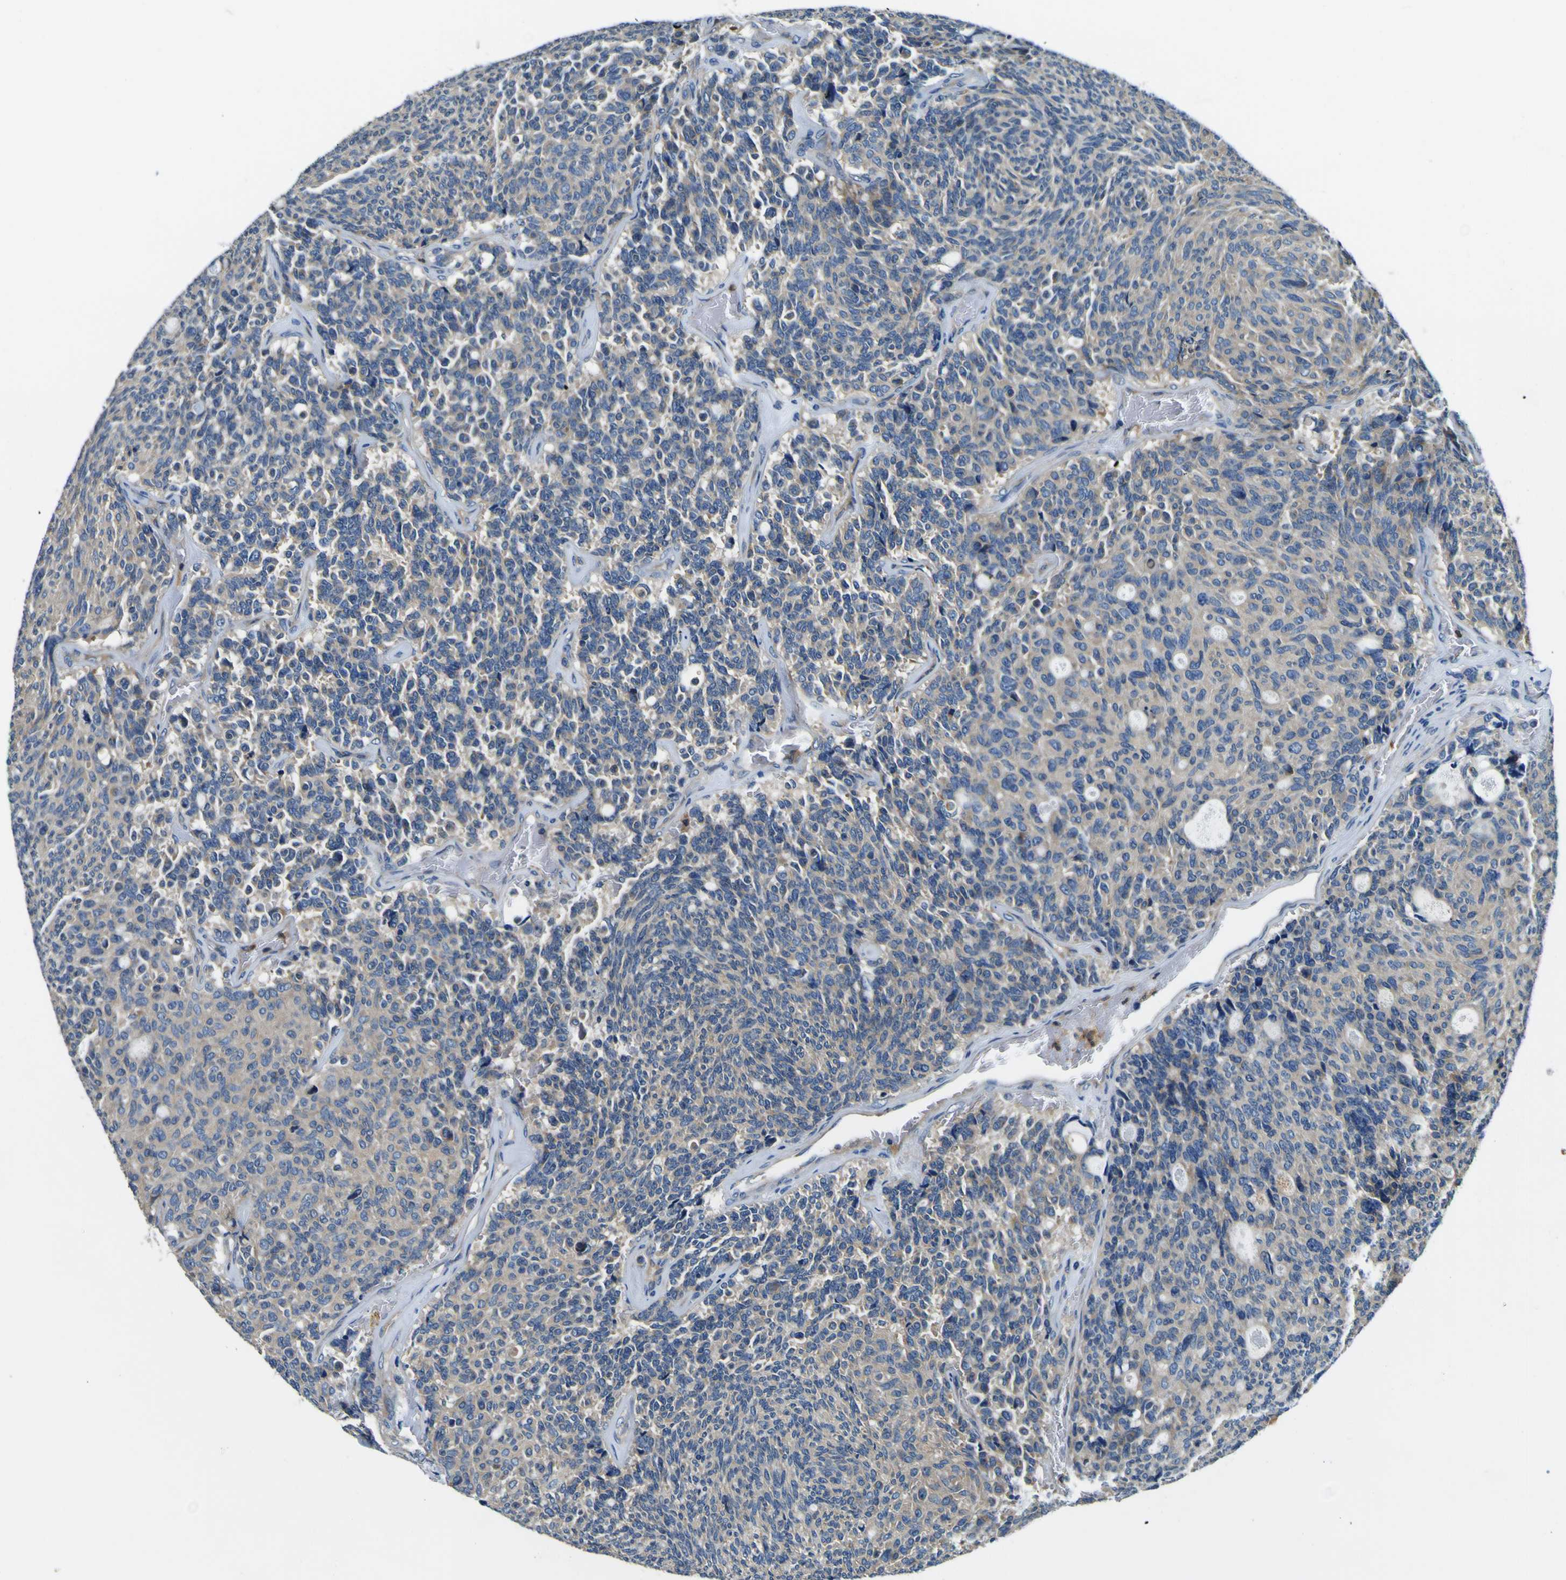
{"staining": {"intensity": "negative", "quantity": "none", "location": "none"}, "tissue": "carcinoid", "cell_type": "Tumor cells", "image_type": "cancer", "snomed": [{"axis": "morphology", "description": "Carcinoid, malignant, NOS"}, {"axis": "topography", "description": "Pancreas"}], "caption": "Immunohistochemical staining of carcinoid (malignant) reveals no significant expression in tumor cells.", "gene": "CLSTN1", "patient": {"sex": "female", "age": 54}}